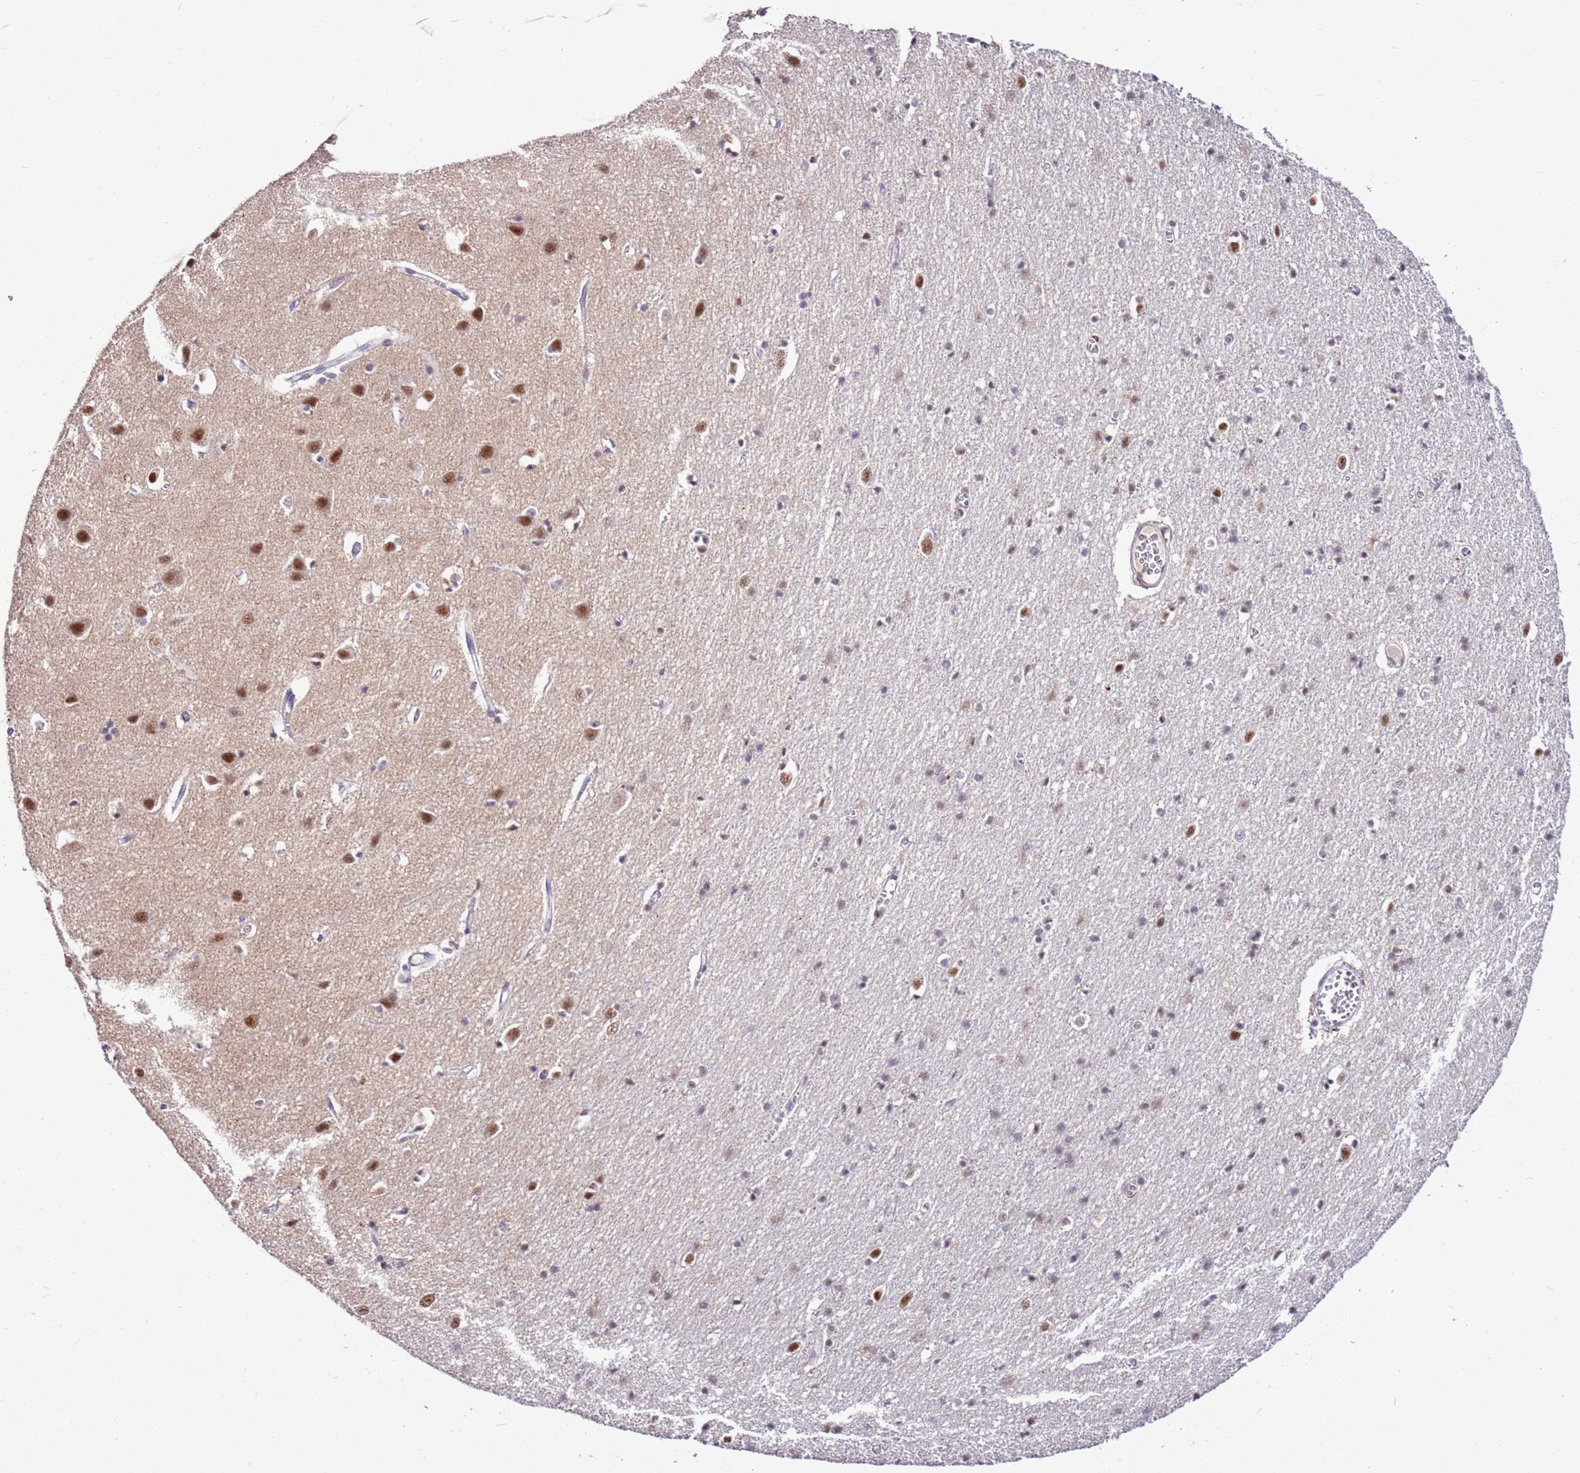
{"staining": {"intensity": "negative", "quantity": "none", "location": "none"}, "tissue": "cerebral cortex", "cell_type": "Endothelial cells", "image_type": "normal", "snomed": [{"axis": "morphology", "description": "Normal tissue, NOS"}, {"axis": "topography", "description": "Cerebral cortex"}], "caption": "Immunohistochemistry (IHC) of benign cerebral cortex shows no staining in endothelial cells.", "gene": "AKAP8L", "patient": {"sex": "female", "age": 64}}